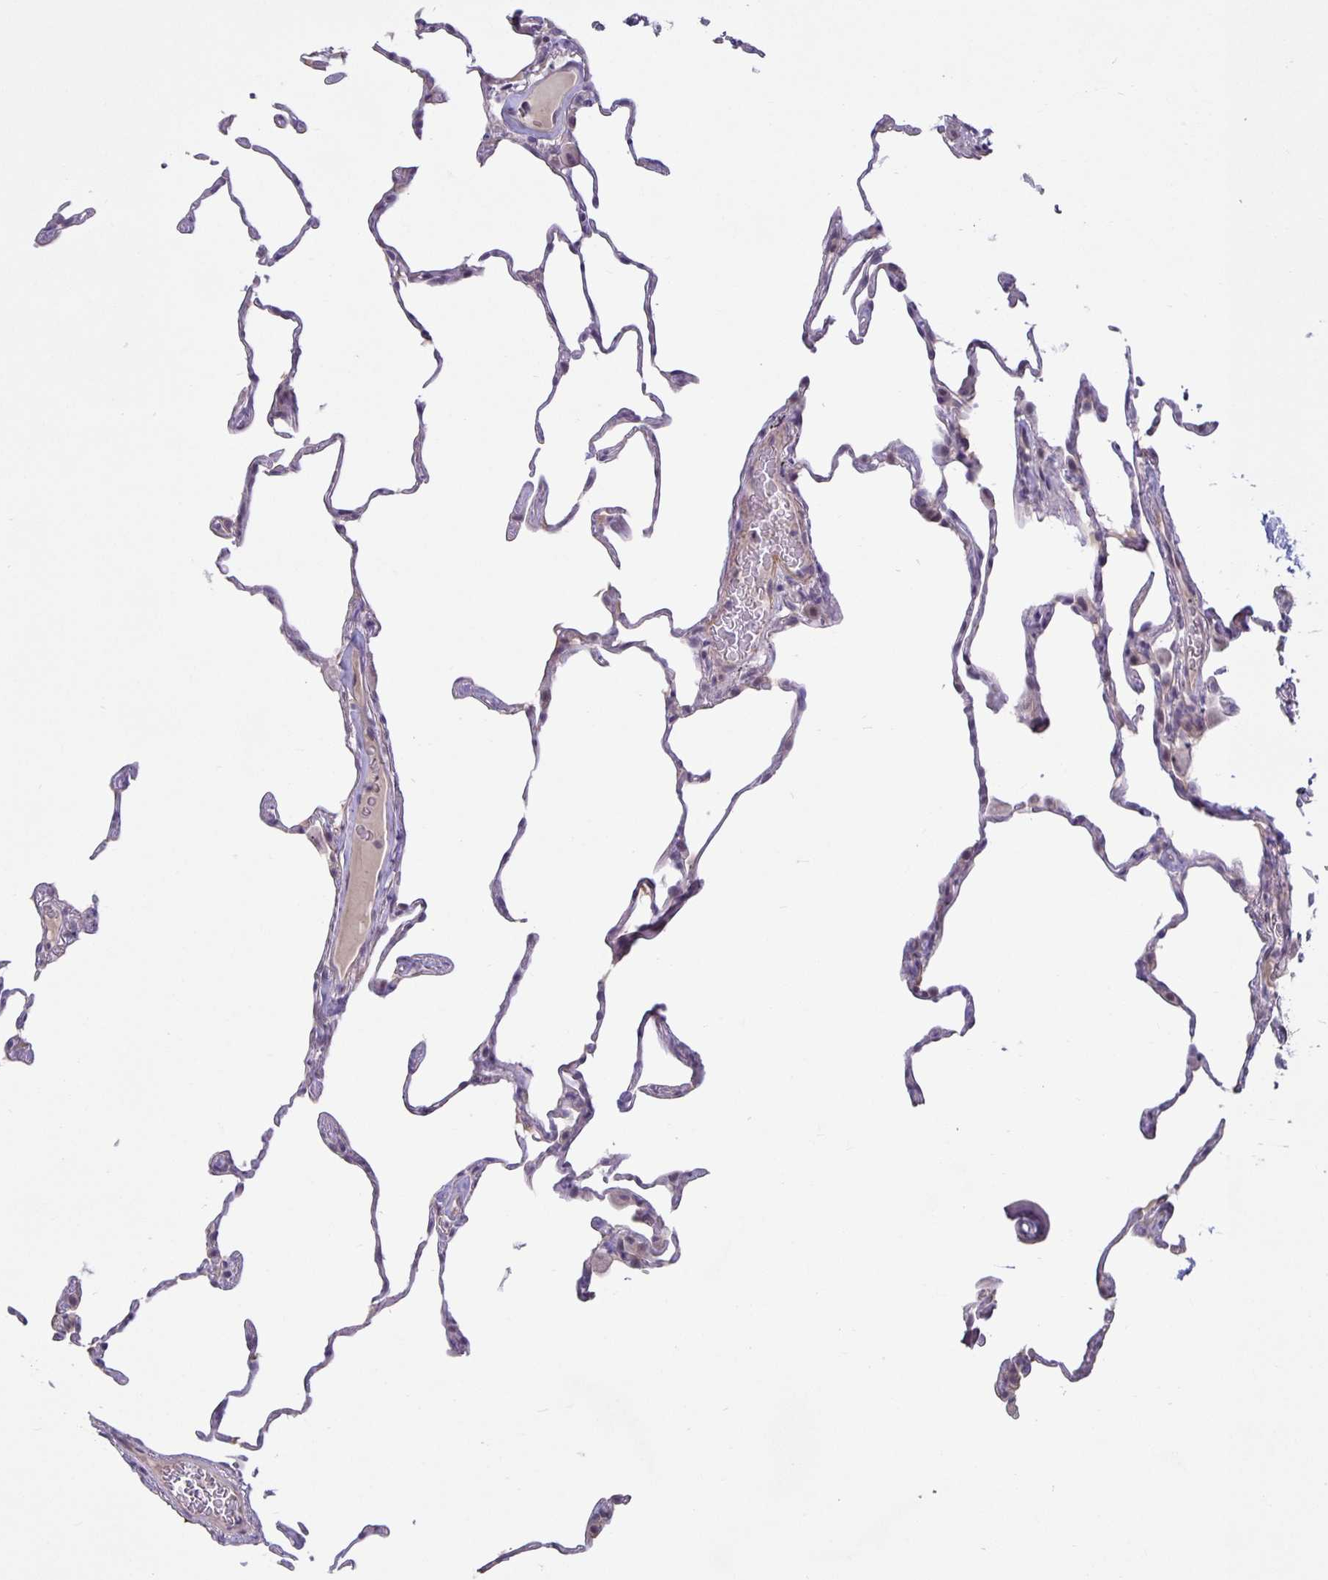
{"staining": {"intensity": "negative", "quantity": "none", "location": "none"}, "tissue": "lung", "cell_type": "Alveolar cells", "image_type": "normal", "snomed": [{"axis": "morphology", "description": "Normal tissue, NOS"}, {"axis": "topography", "description": "Lung"}], "caption": "High power microscopy photomicrograph of an immunohistochemistry (IHC) micrograph of benign lung, revealing no significant expression in alveolar cells. The staining was performed using DAB (3,3'-diaminobenzidine) to visualize the protein expression in brown, while the nuclei were stained in blue with hematoxylin (Magnification: 20x).", "gene": "ARVCF", "patient": {"sex": "female", "age": 57}}